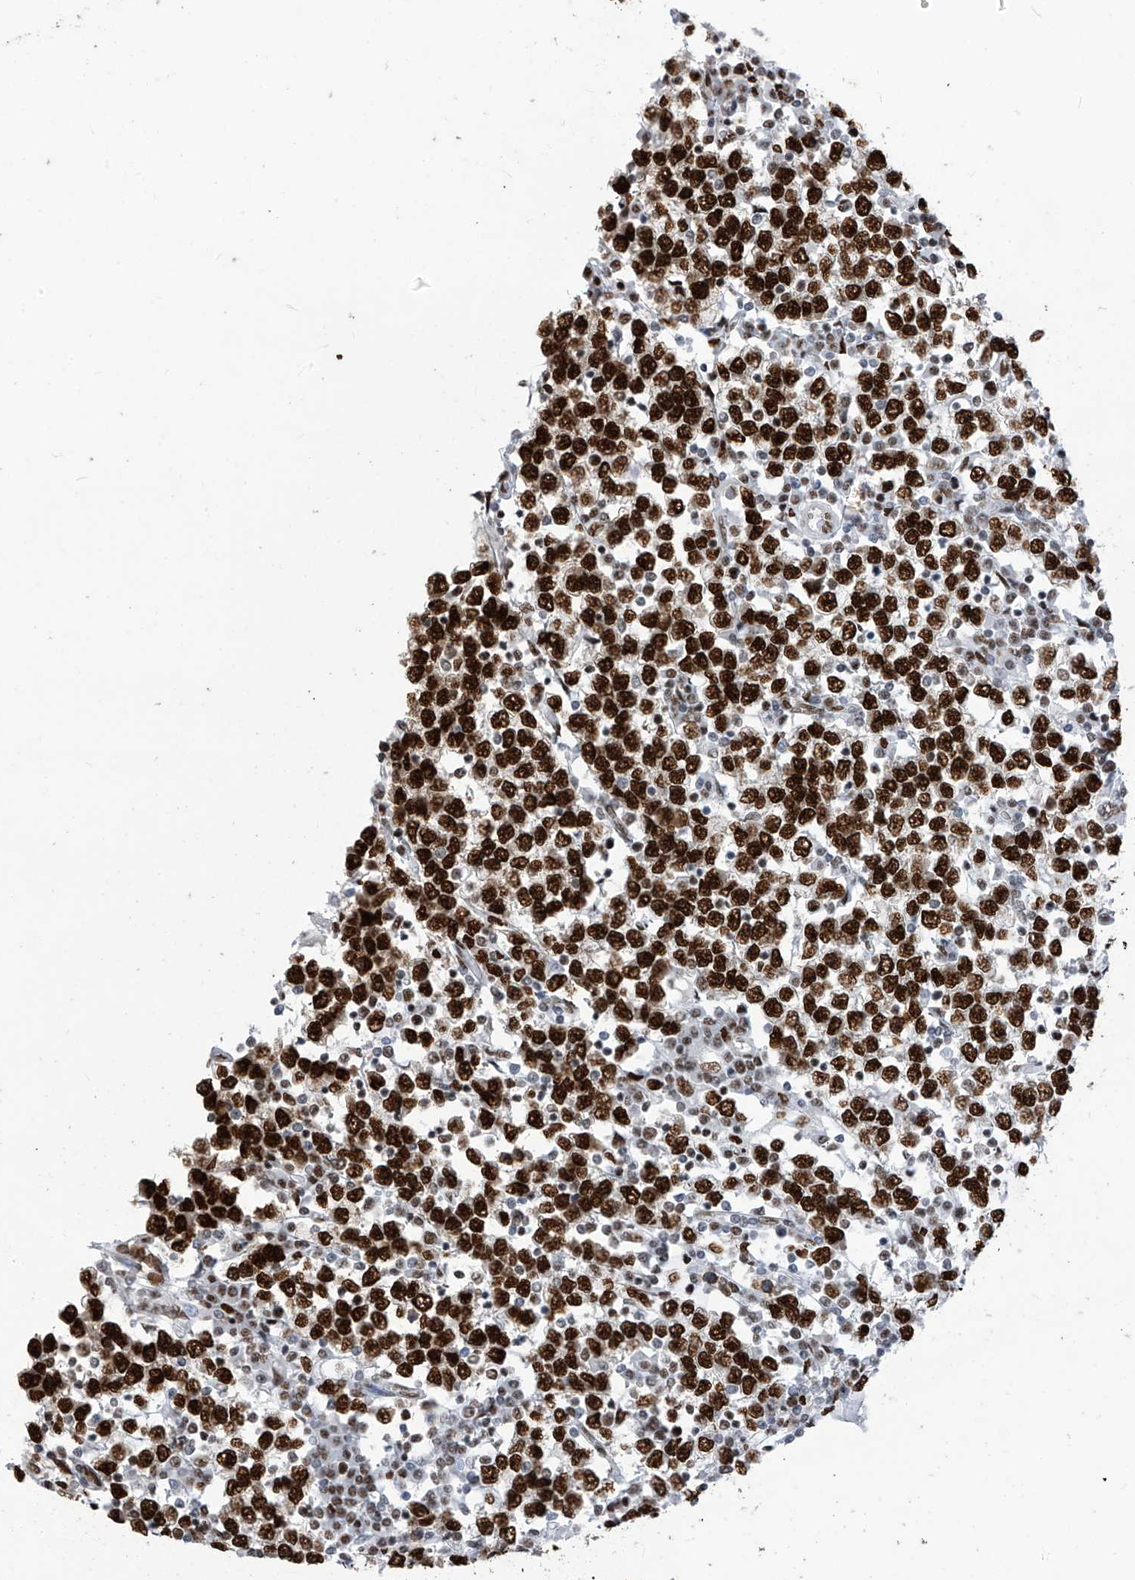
{"staining": {"intensity": "strong", "quantity": ">75%", "location": "nuclear"}, "tissue": "testis cancer", "cell_type": "Tumor cells", "image_type": "cancer", "snomed": [{"axis": "morphology", "description": "Seminoma, NOS"}, {"axis": "topography", "description": "Testis"}], "caption": "This is a photomicrograph of IHC staining of testis cancer, which shows strong staining in the nuclear of tumor cells.", "gene": "KHSRP", "patient": {"sex": "male", "age": 65}}